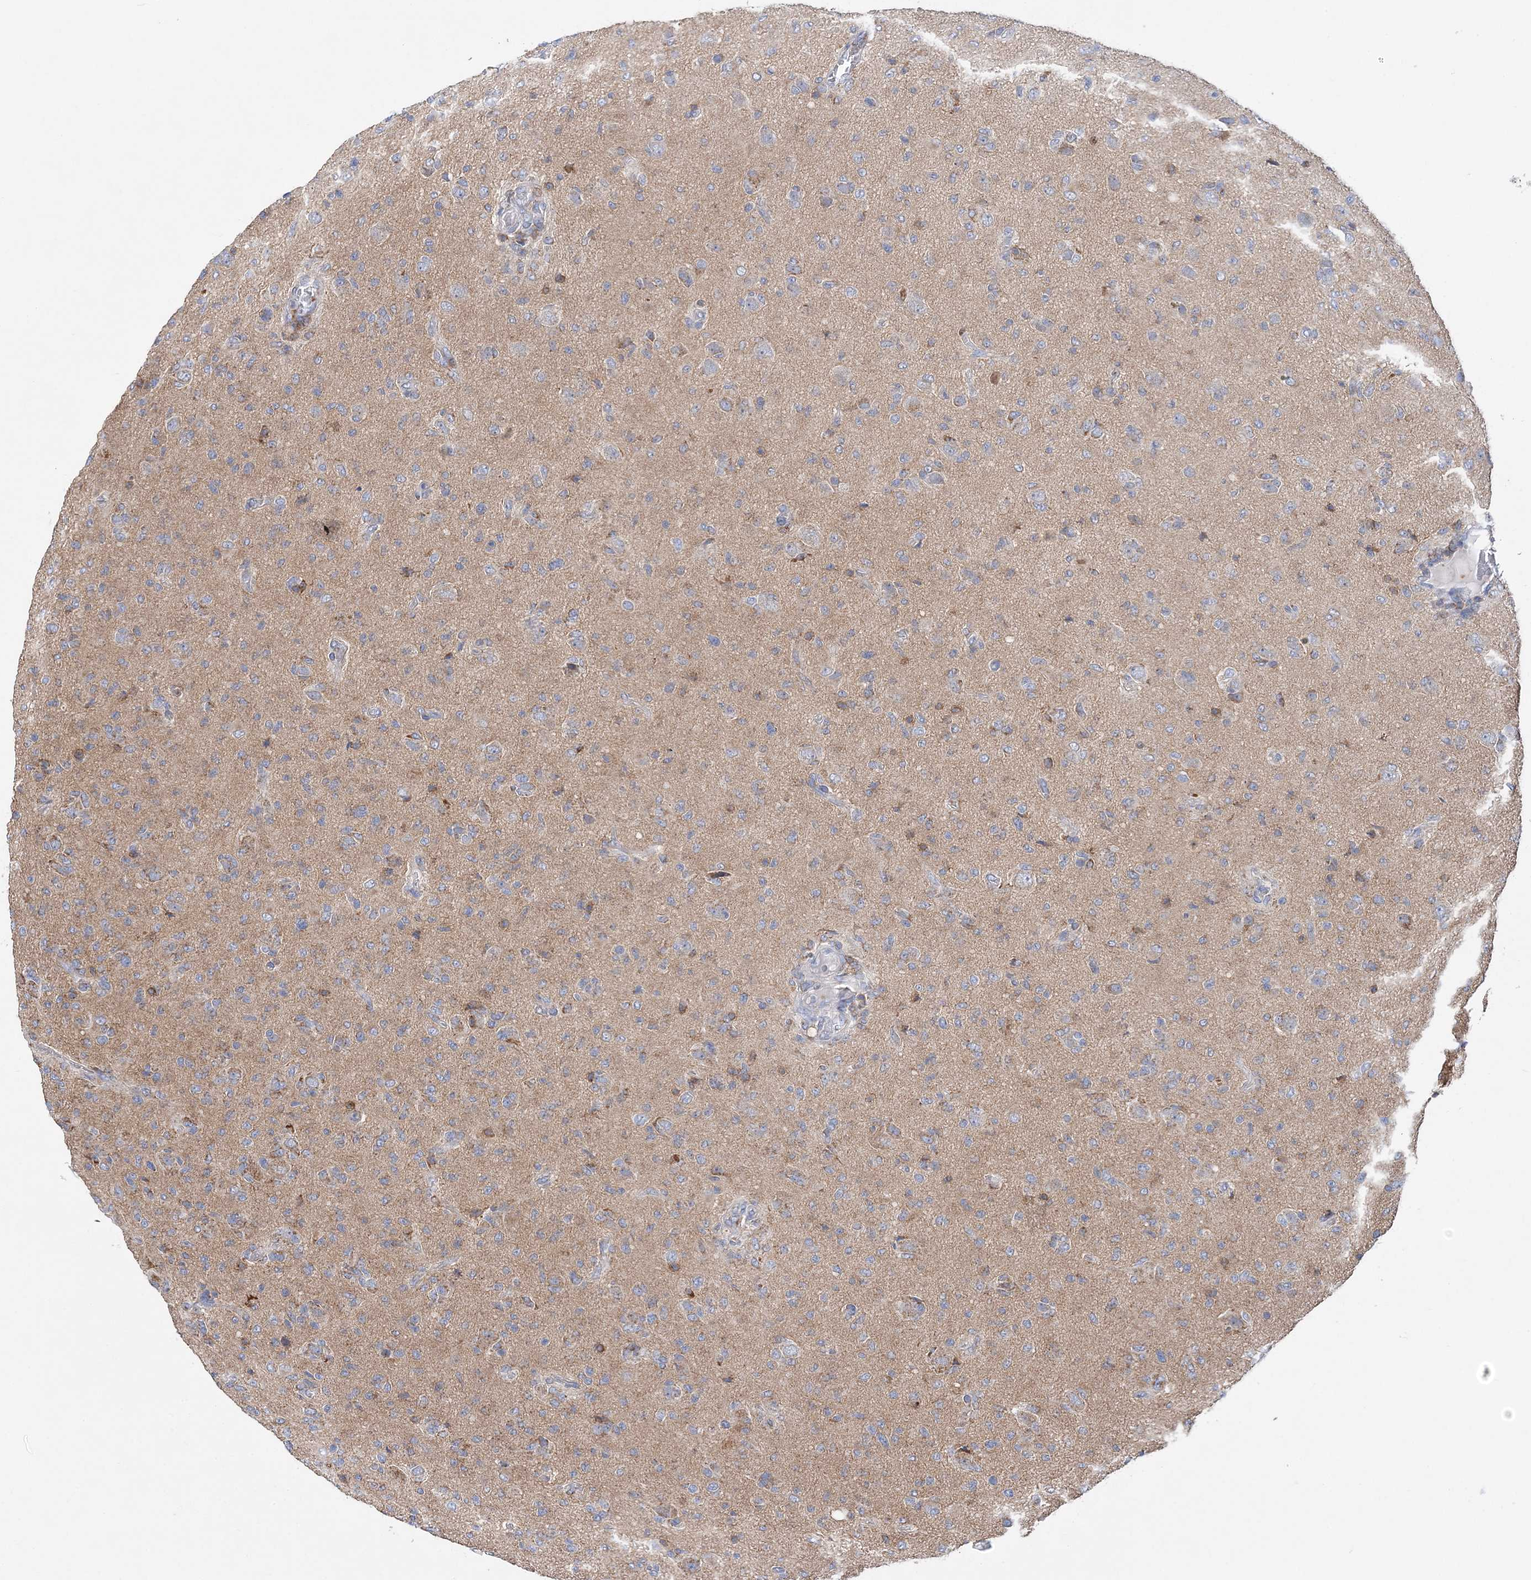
{"staining": {"intensity": "negative", "quantity": "none", "location": "none"}, "tissue": "glioma", "cell_type": "Tumor cells", "image_type": "cancer", "snomed": [{"axis": "morphology", "description": "Glioma, malignant, High grade"}, {"axis": "topography", "description": "Brain"}], "caption": "Malignant glioma (high-grade) stained for a protein using immunohistochemistry displays no expression tumor cells.", "gene": "TTC32", "patient": {"sex": "female", "age": 57}}